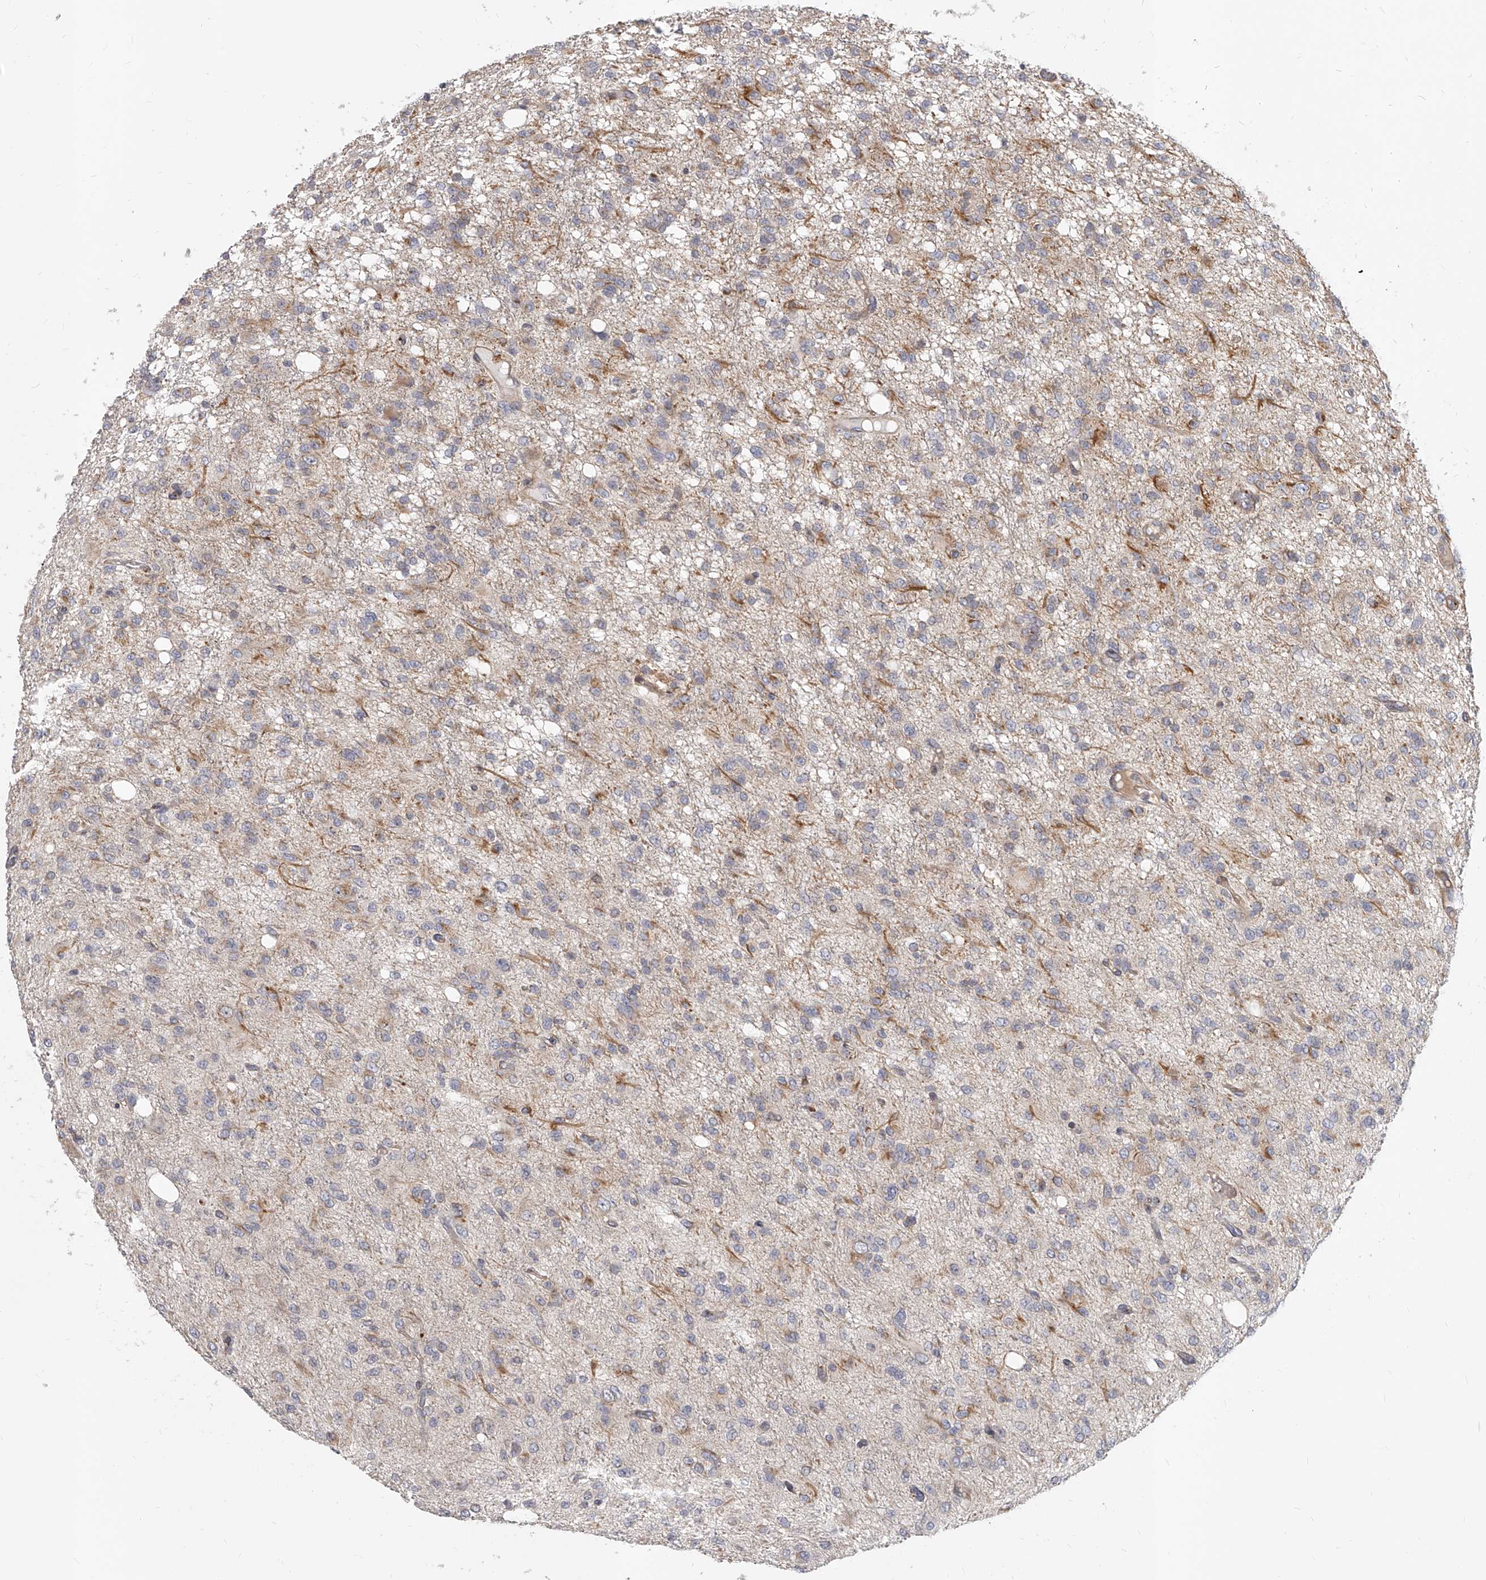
{"staining": {"intensity": "weak", "quantity": "<25%", "location": "cytoplasmic/membranous"}, "tissue": "glioma", "cell_type": "Tumor cells", "image_type": "cancer", "snomed": [{"axis": "morphology", "description": "Glioma, malignant, High grade"}, {"axis": "topography", "description": "Brain"}], "caption": "An immunohistochemistry (IHC) image of glioma is shown. There is no staining in tumor cells of glioma.", "gene": "SLC37A1", "patient": {"sex": "female", "age": 59}}